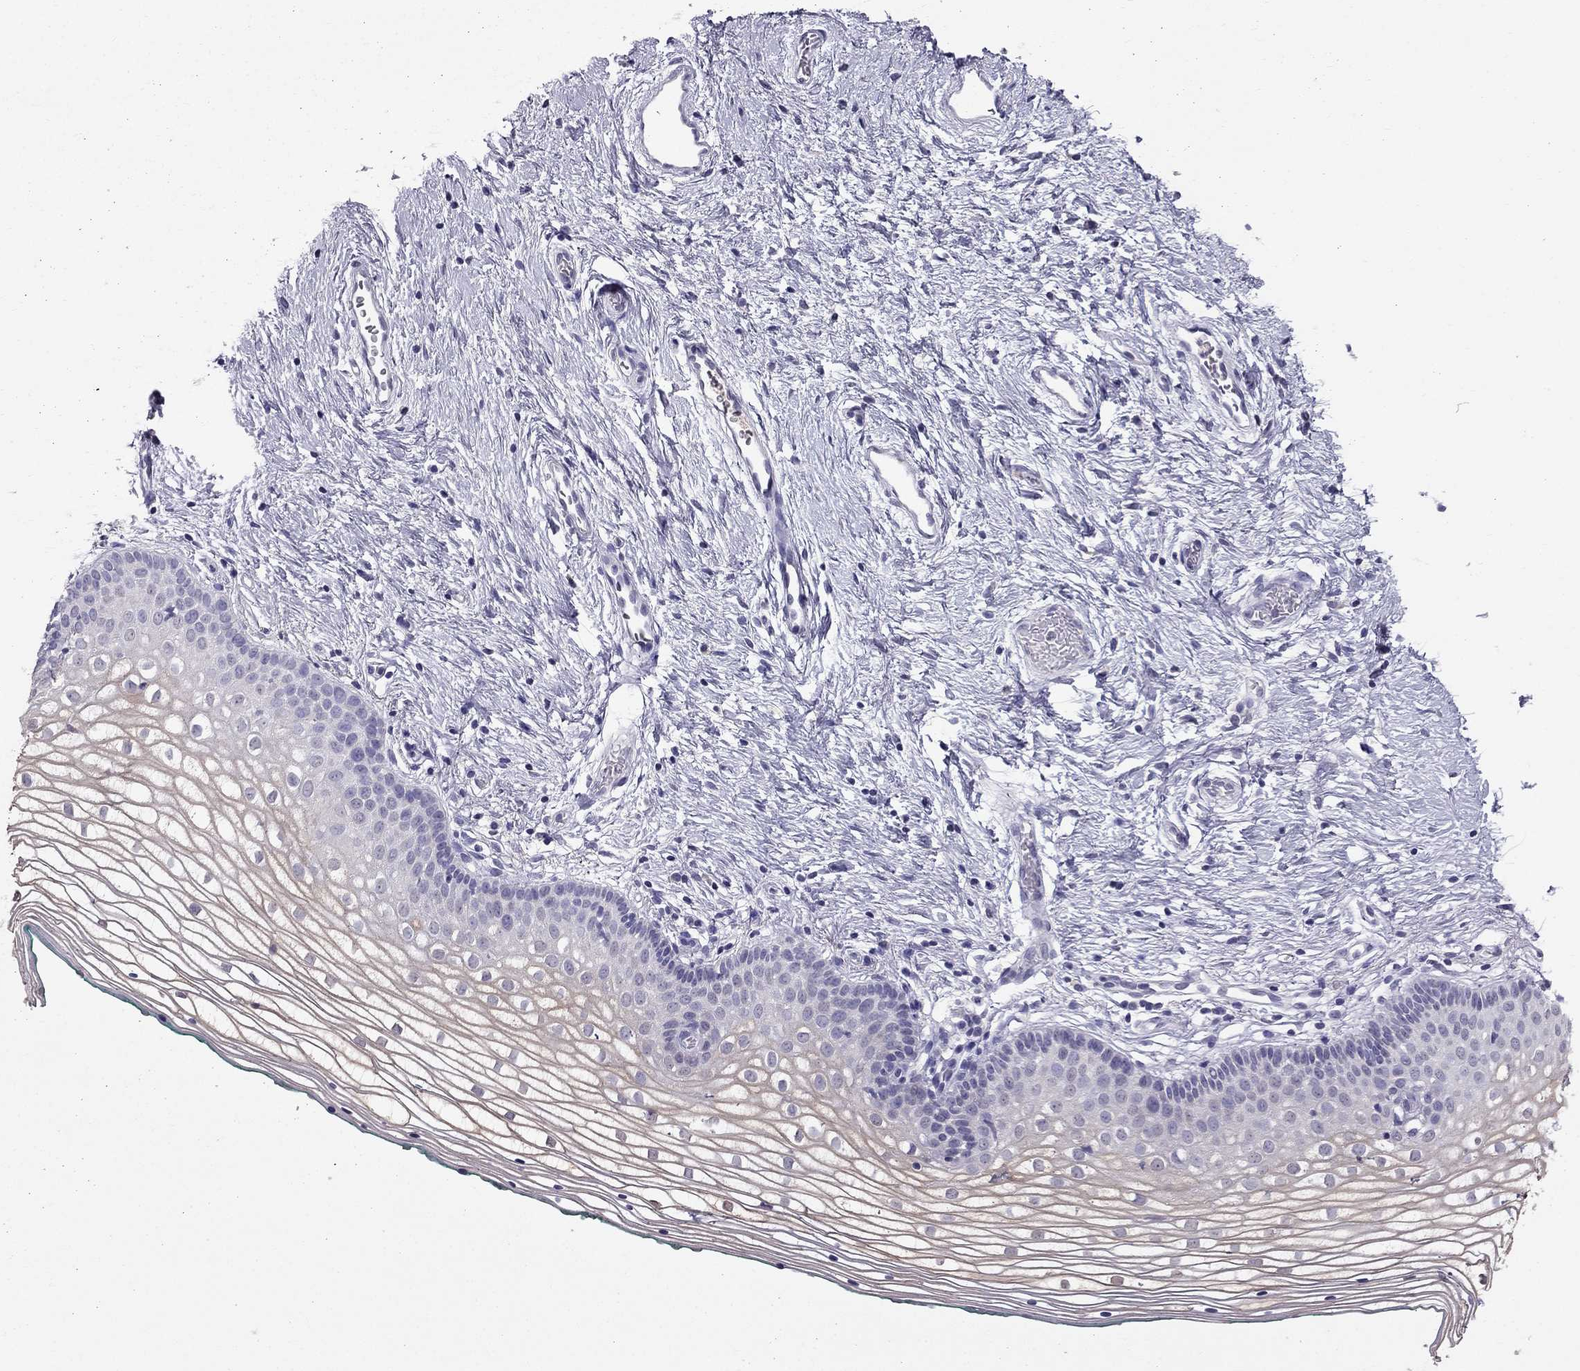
{"staining": {"intensity": "weak", "quantity": "25%-75%", "location": "cytoplasmic/membranous"}, "tissue": "vagina", "cell_type": "Squamous epithelial cells", "image_type": "normal", "snomed": [{"axis": "morphology", "description": "Normal tissue, NOS"}, {"axis": "topography", "description": "Vagina"}], "caption": "Squamous epithelial cells exhibit weak cytoplasmic/membranous expression in about 25%-75% of cells in benign vagina.", "gene": "ARHGAP11A", "patient": {"sex": "female", "age": 36}}